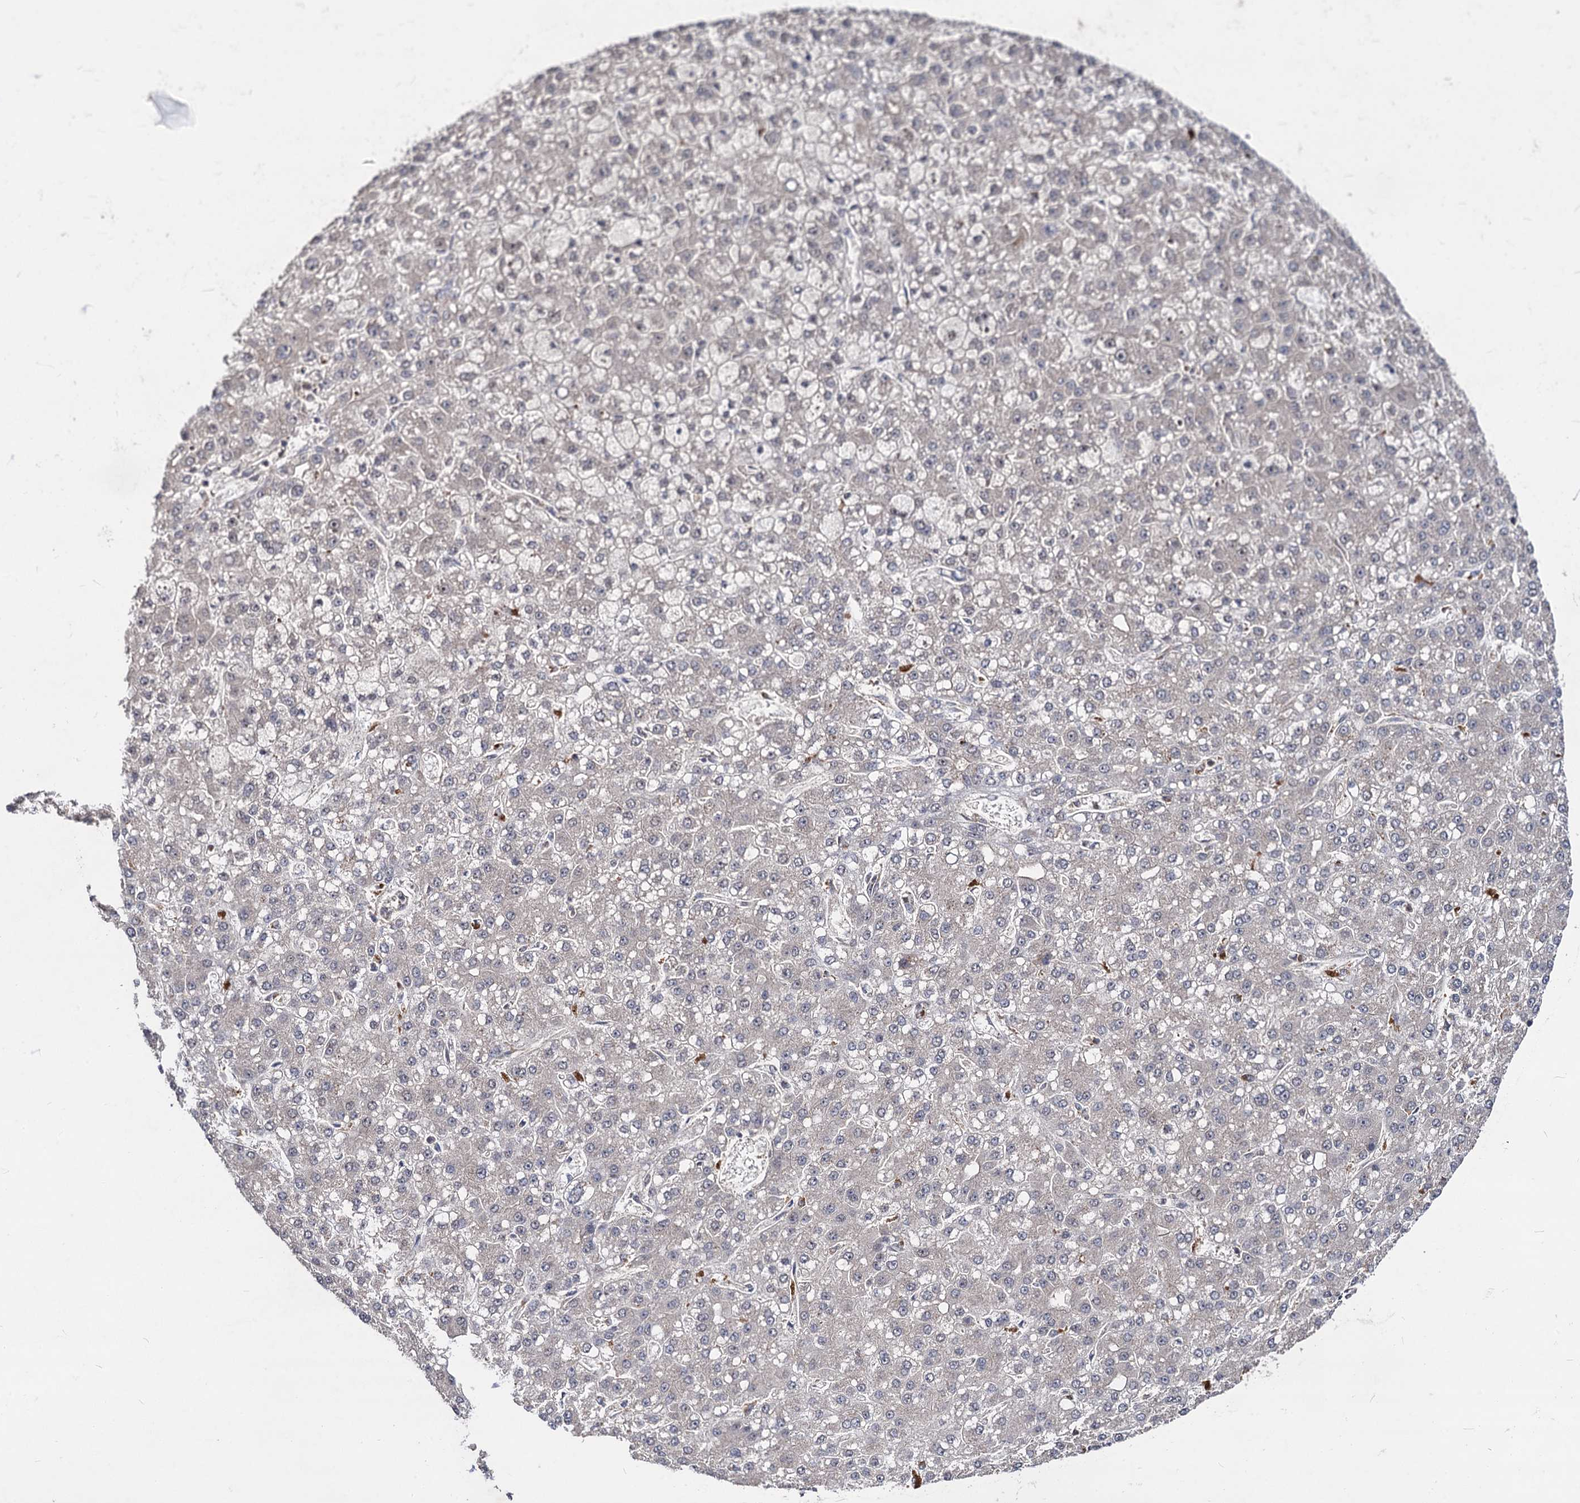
{"staining": {"intensity": "negative", "quantity": "none", "location": "none"}, "tissue": "liver cancer", "cell_type": "Tumor cells", "image_type": "cancer", "snomed": [{"axis": "morphology", "description": "Carcinoma, Hepatocellular, NOS"}, {"axis": "topography", "description": "Liver"}], "caption": "High power microscopy photomicrograph of an immunohistochemistry (IHC) image of hepatocellular carcinoma (liver), revealing no significant staining in tumor cells.", "gene": "KXD1", "patient": {"sex": "male", "age": 67}}